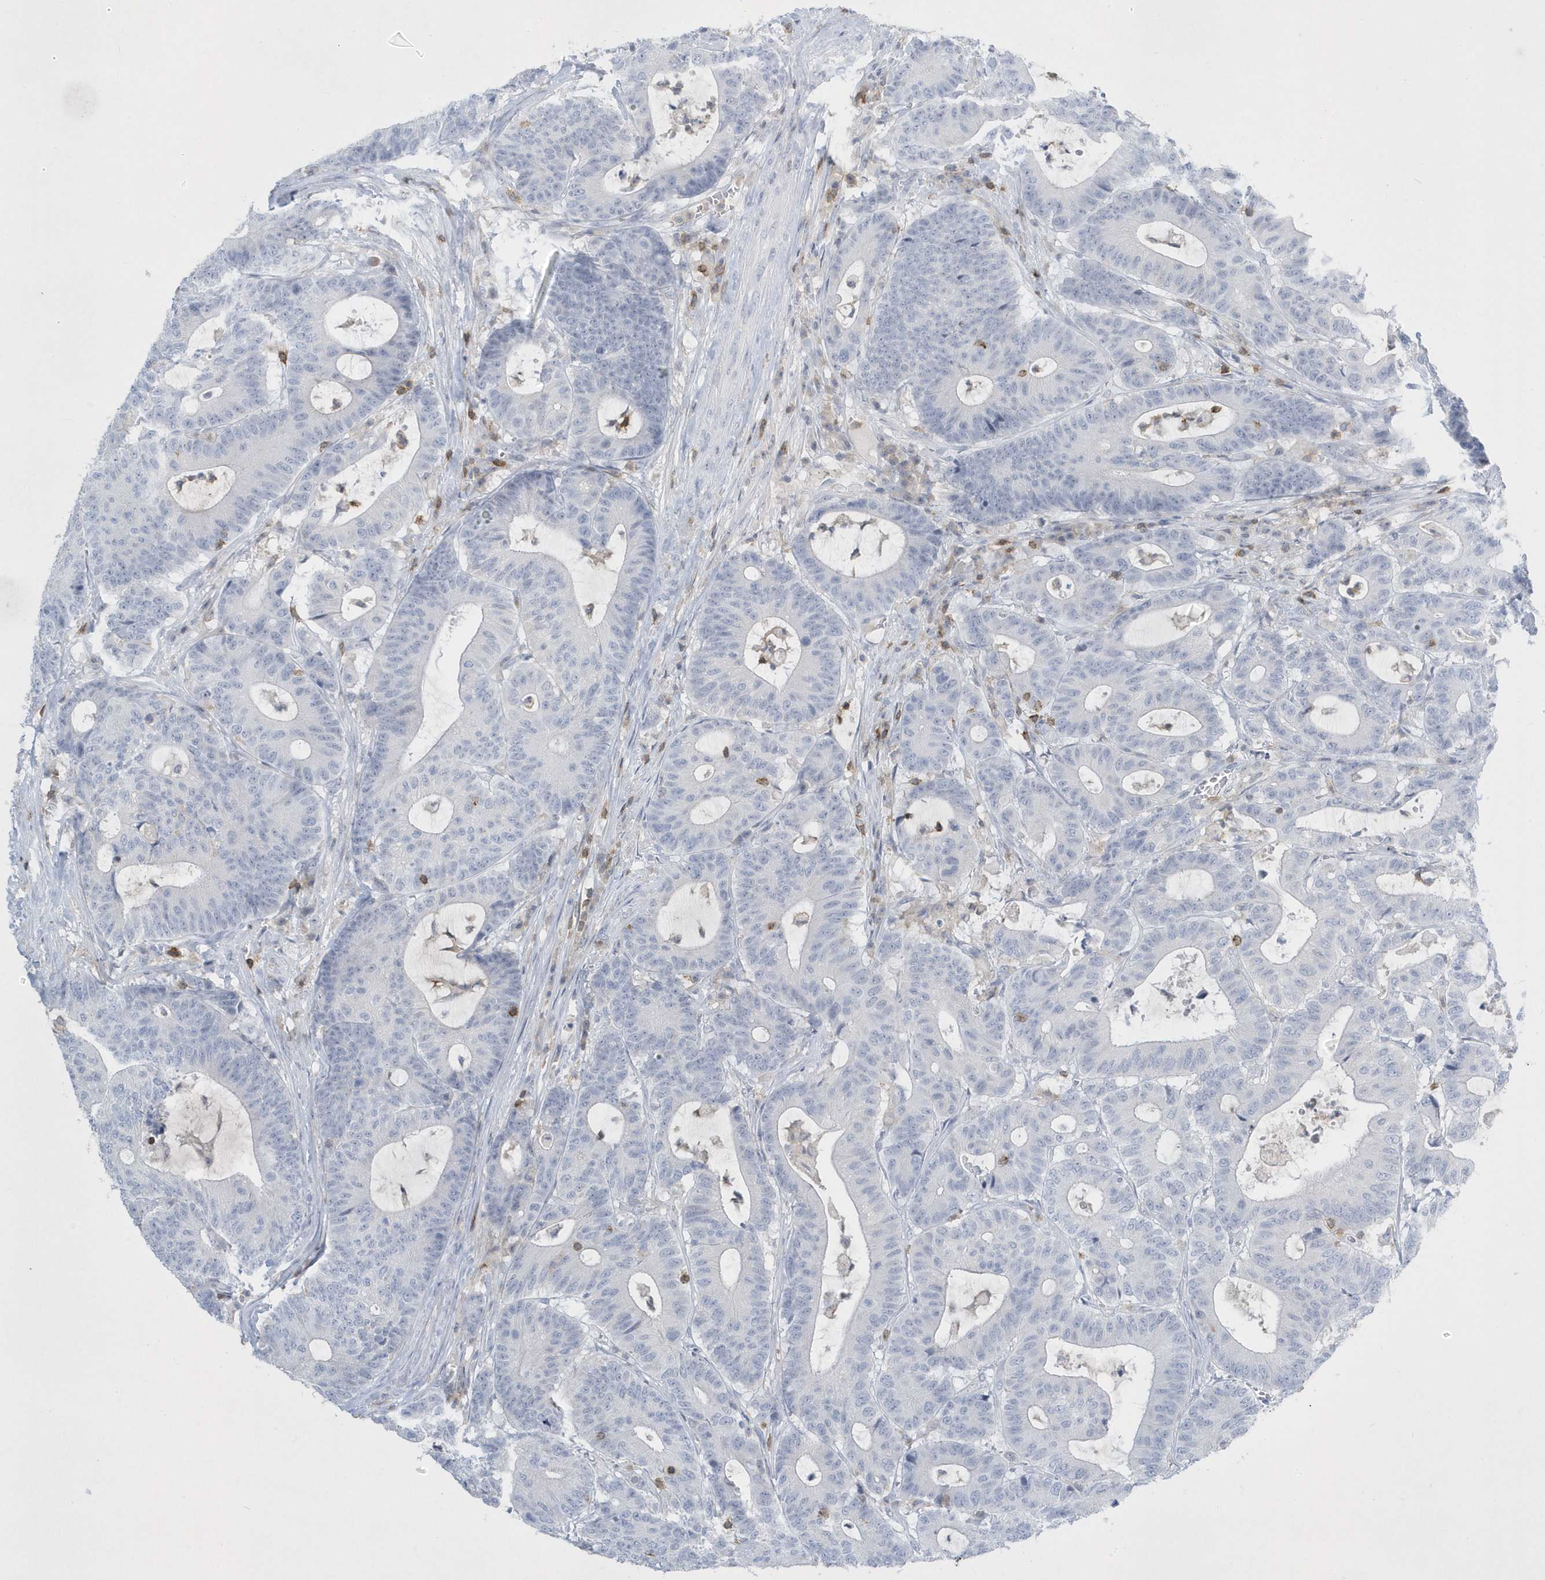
{"staining": {"intensity": "negative", "quantity": "none", "location": "none"}, "tissue": "colorectal cancer", "cell_type": "Tumor cells", "image_type": "cancer", "snomed": [{"axis": "morphology", "description": "Adenocarcinoma, NOS"}, {"axis": "topography", "description": "Colon"}], "caption": "IHC image of neoplastic tissue: colorectal cancer (adenocarcinoma) stained with DAB (3,3'-diaminobenzidine) exhibits no significant protein positivity in tumor cells.", "gene": "PSD4", "patient": {"sex": "female", "age": 84}}